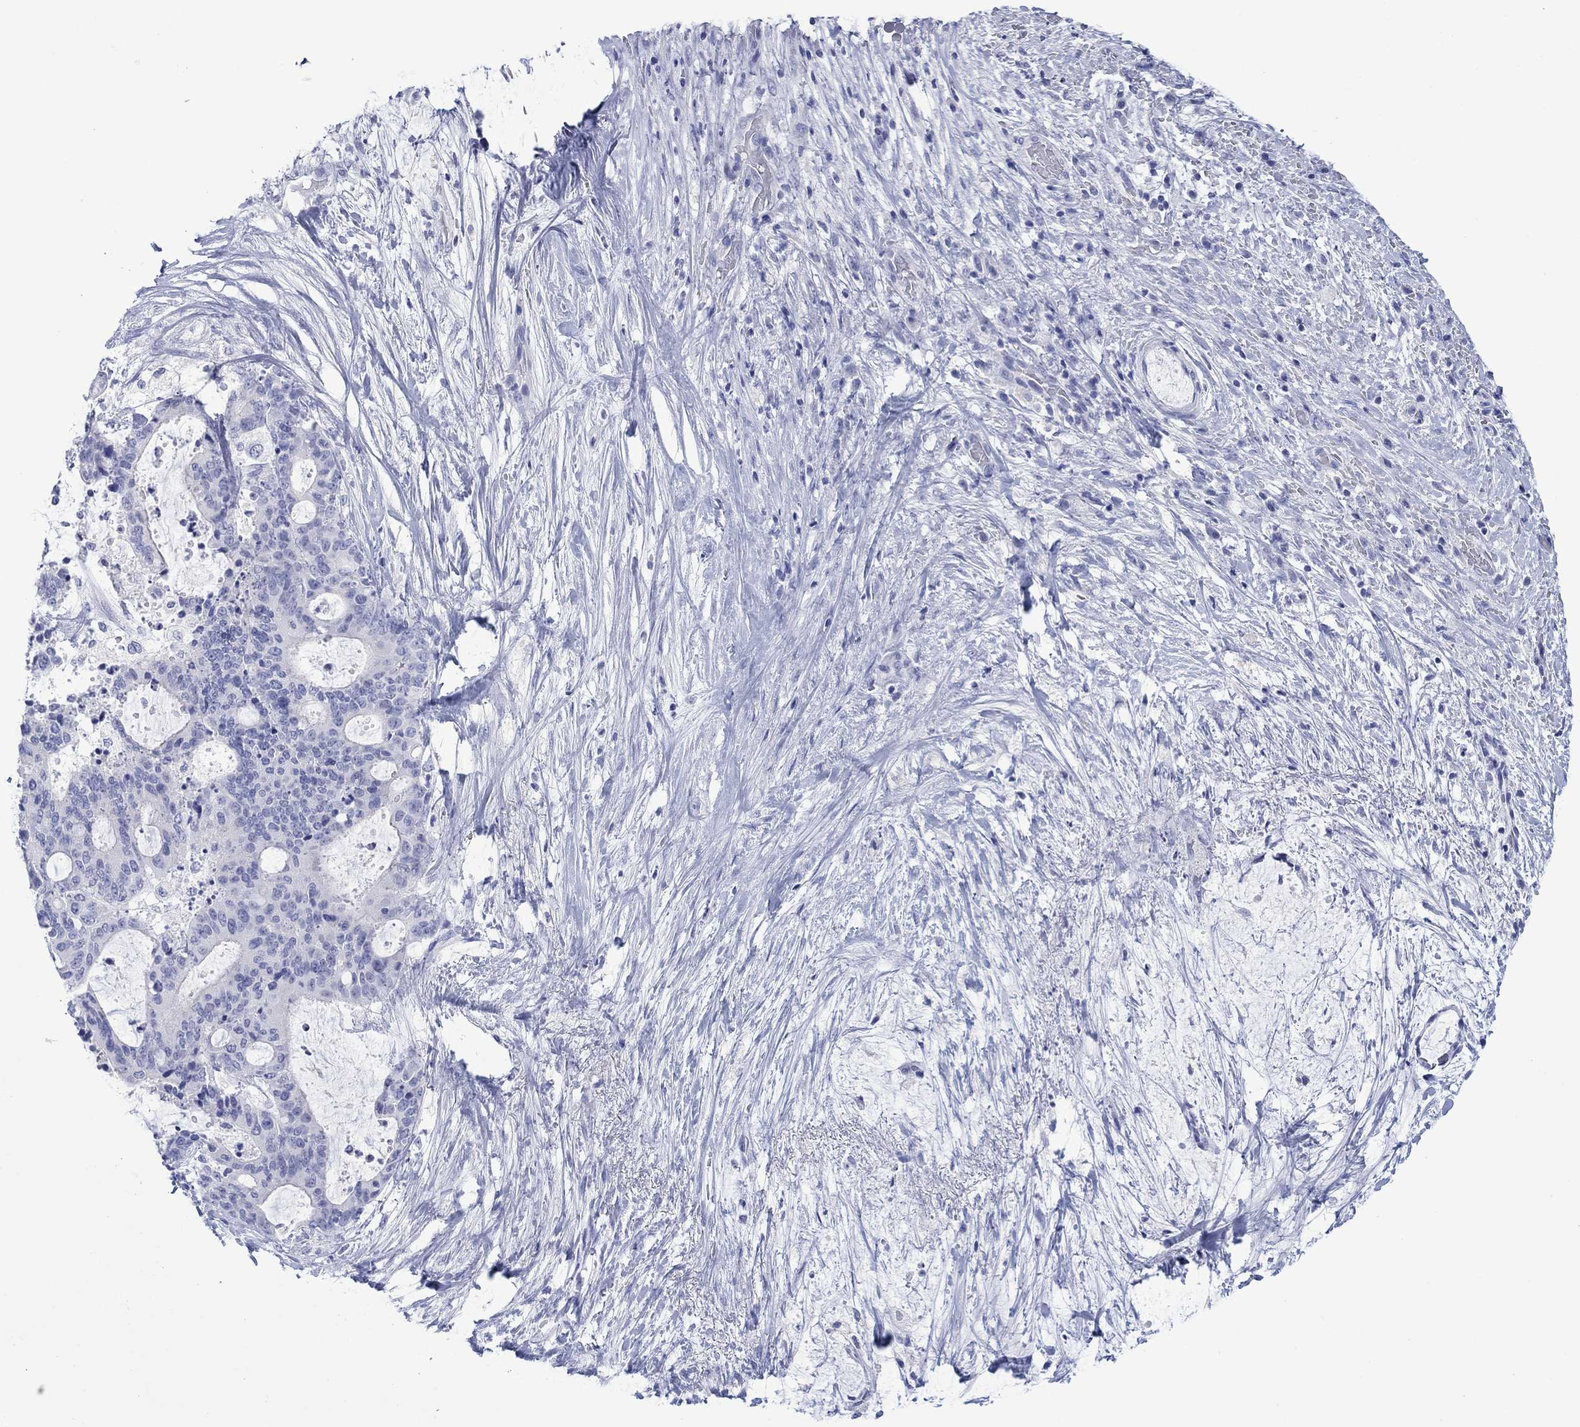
{"staining": {"intensity": "negative", "quantity": "none", "location": "none"}, "tissue": "liver cancer", "cell_type": "Tumor cells", "image_type": "cancer", "snomed": [{"axis": "morphology", "description": "Cholangiocarcinoma"}, {"axis": "topography", "description": "Liver"}], "caption": "An IHC image of liver cancer is shown. There is no staining in tumor cells of liver cancer.", "gene": "MLANA", "patient": {"sex": "female", "age": 73}}